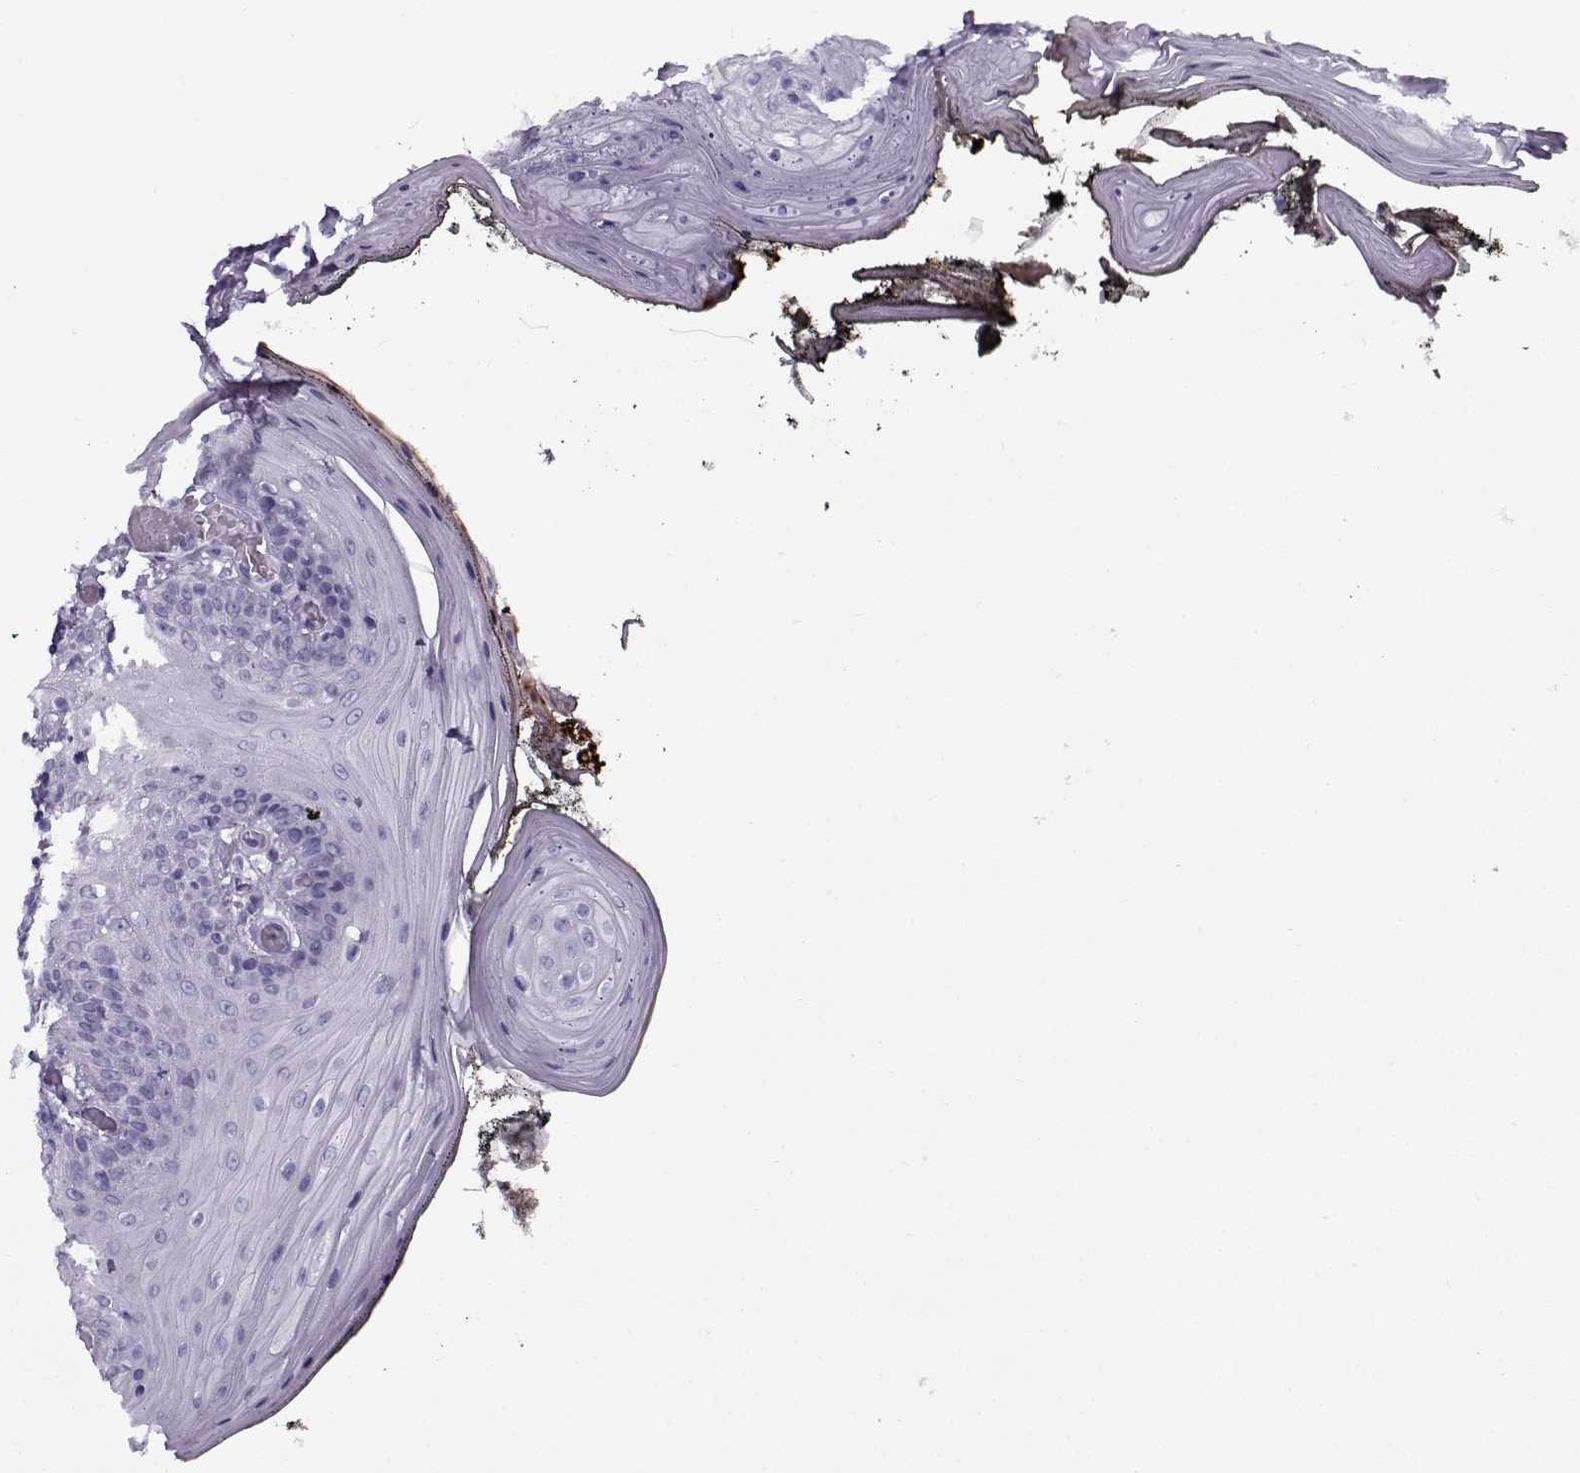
{"staining": {"intensity": "negative", "quantity": "none", "location": "none"}, "tissue": "oral mucosa", "cell_type": "Squamous epithelial cells", "image_type": "normal", "snomed": [{"axis": "morphology", "description": "Normal tissue, NOS"}, {"axis": "topography", "description": "Oral tissue"}], "caption": "IHC image of normal oral mucosa stained for a protein (brown), which reveals no staining in squamous epithelial cells. Brightfield microscopy of IHC stained with DAB (3,3'-diaminobenzidine) (brown) and hematoxylin (blue), captured at high magnification.", "gene": "GAGE10", "patient": {"sex": "male", "age": 9}}